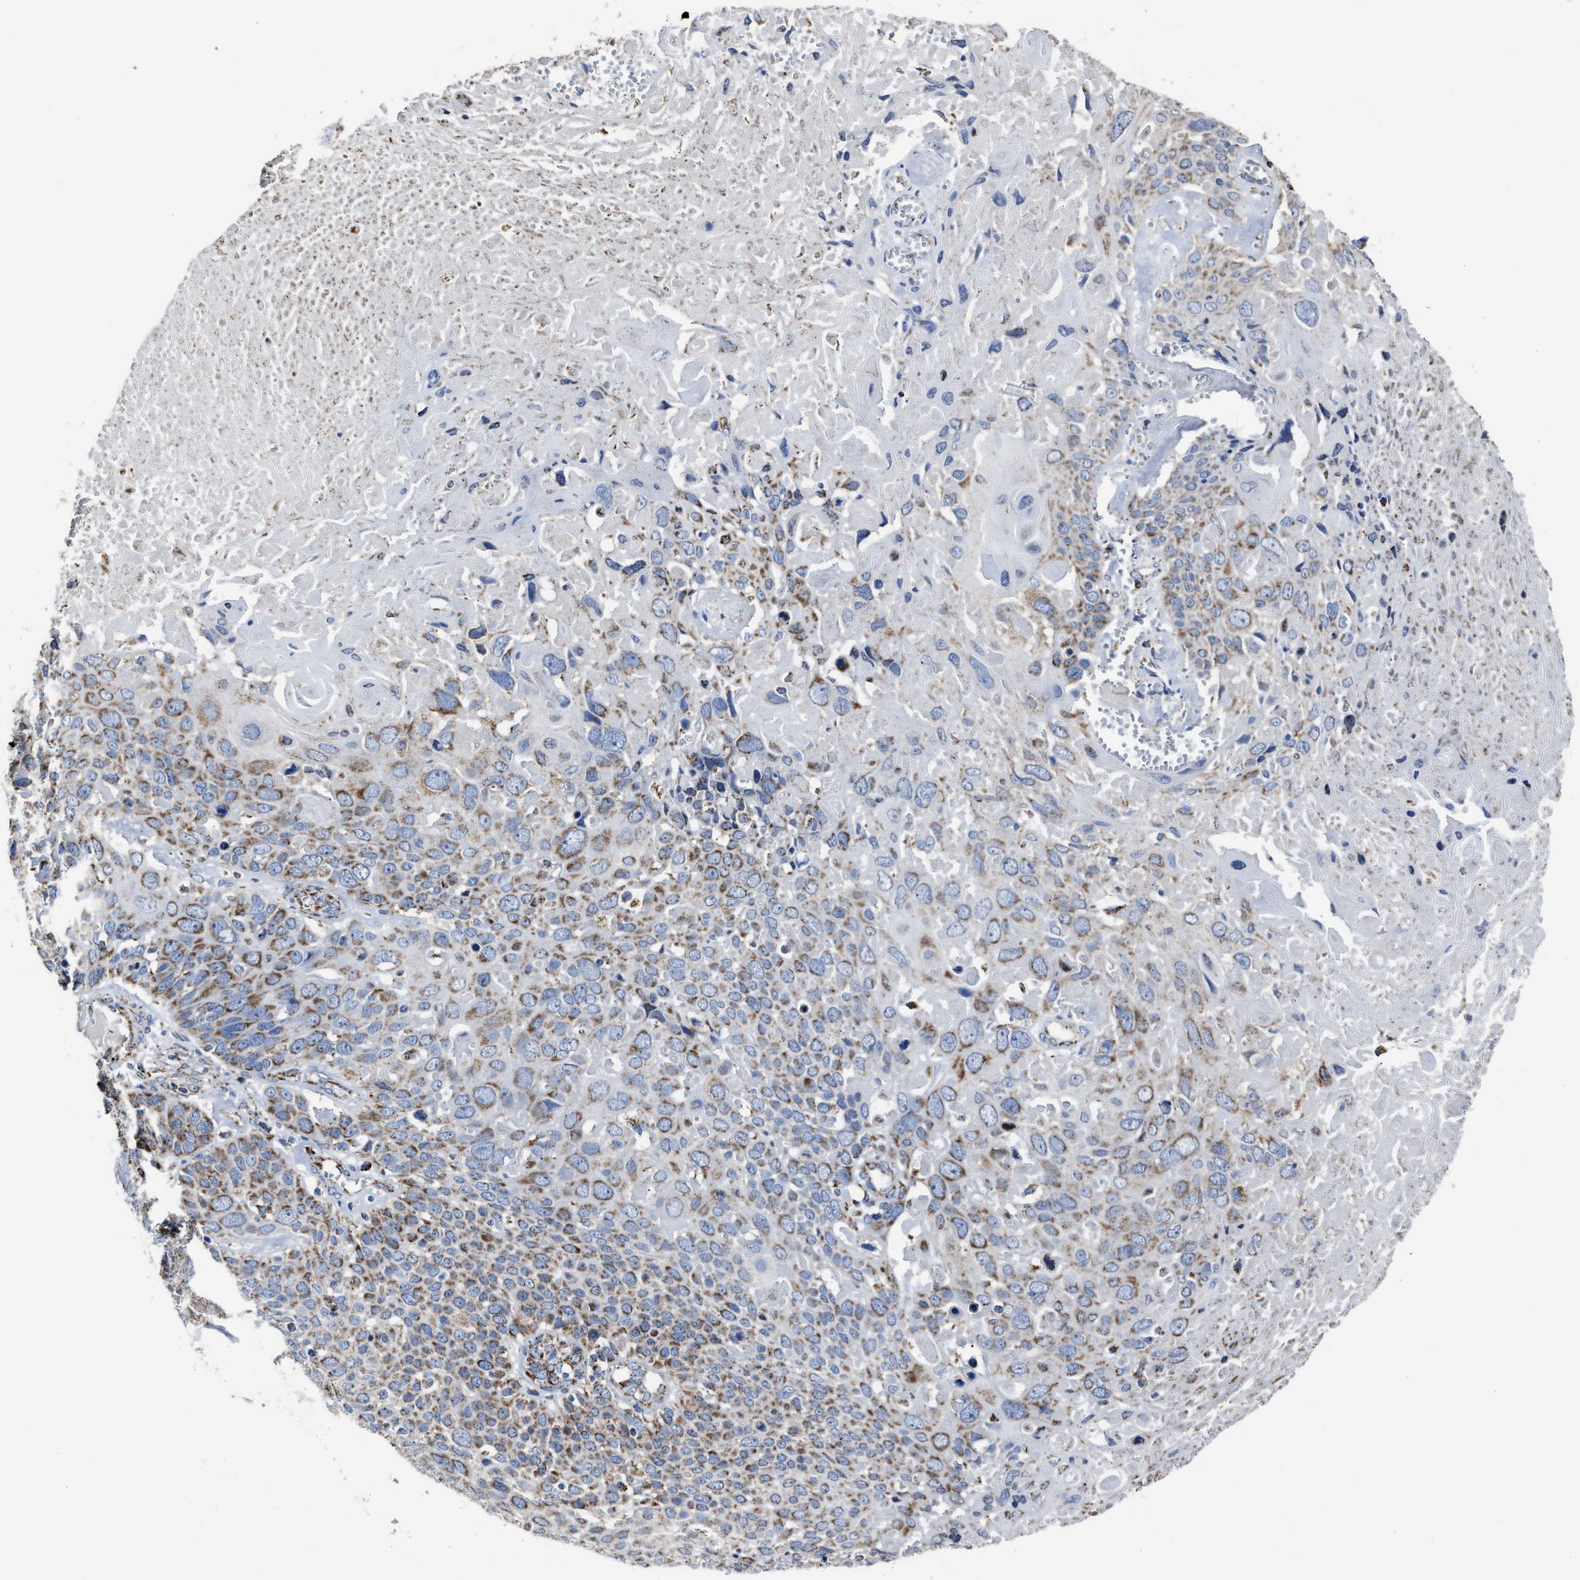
{"staining": {"intensity": "moderate", "quantity": ">75%", "location": "cytoplasmic/membranous"}, "tissue": "cervical cancer", "cell_type": "Tumor cells", "image_type": "cancer", "snomed": [{"axis": "morphology", "description": "Squamous cell carcinoma, NOS"}, {"axis": "topography", "description": "Cervix"}], "caption": "Cervical cancer (squamous cell carcinoma) was stained to show a protein in brown. There is medium levels of moderate cytoplasmic/membranous staining in approximately >75% of tumor cells.", "gene": "NDUFV3", "patient": {"sex": "female", "age": 74}}